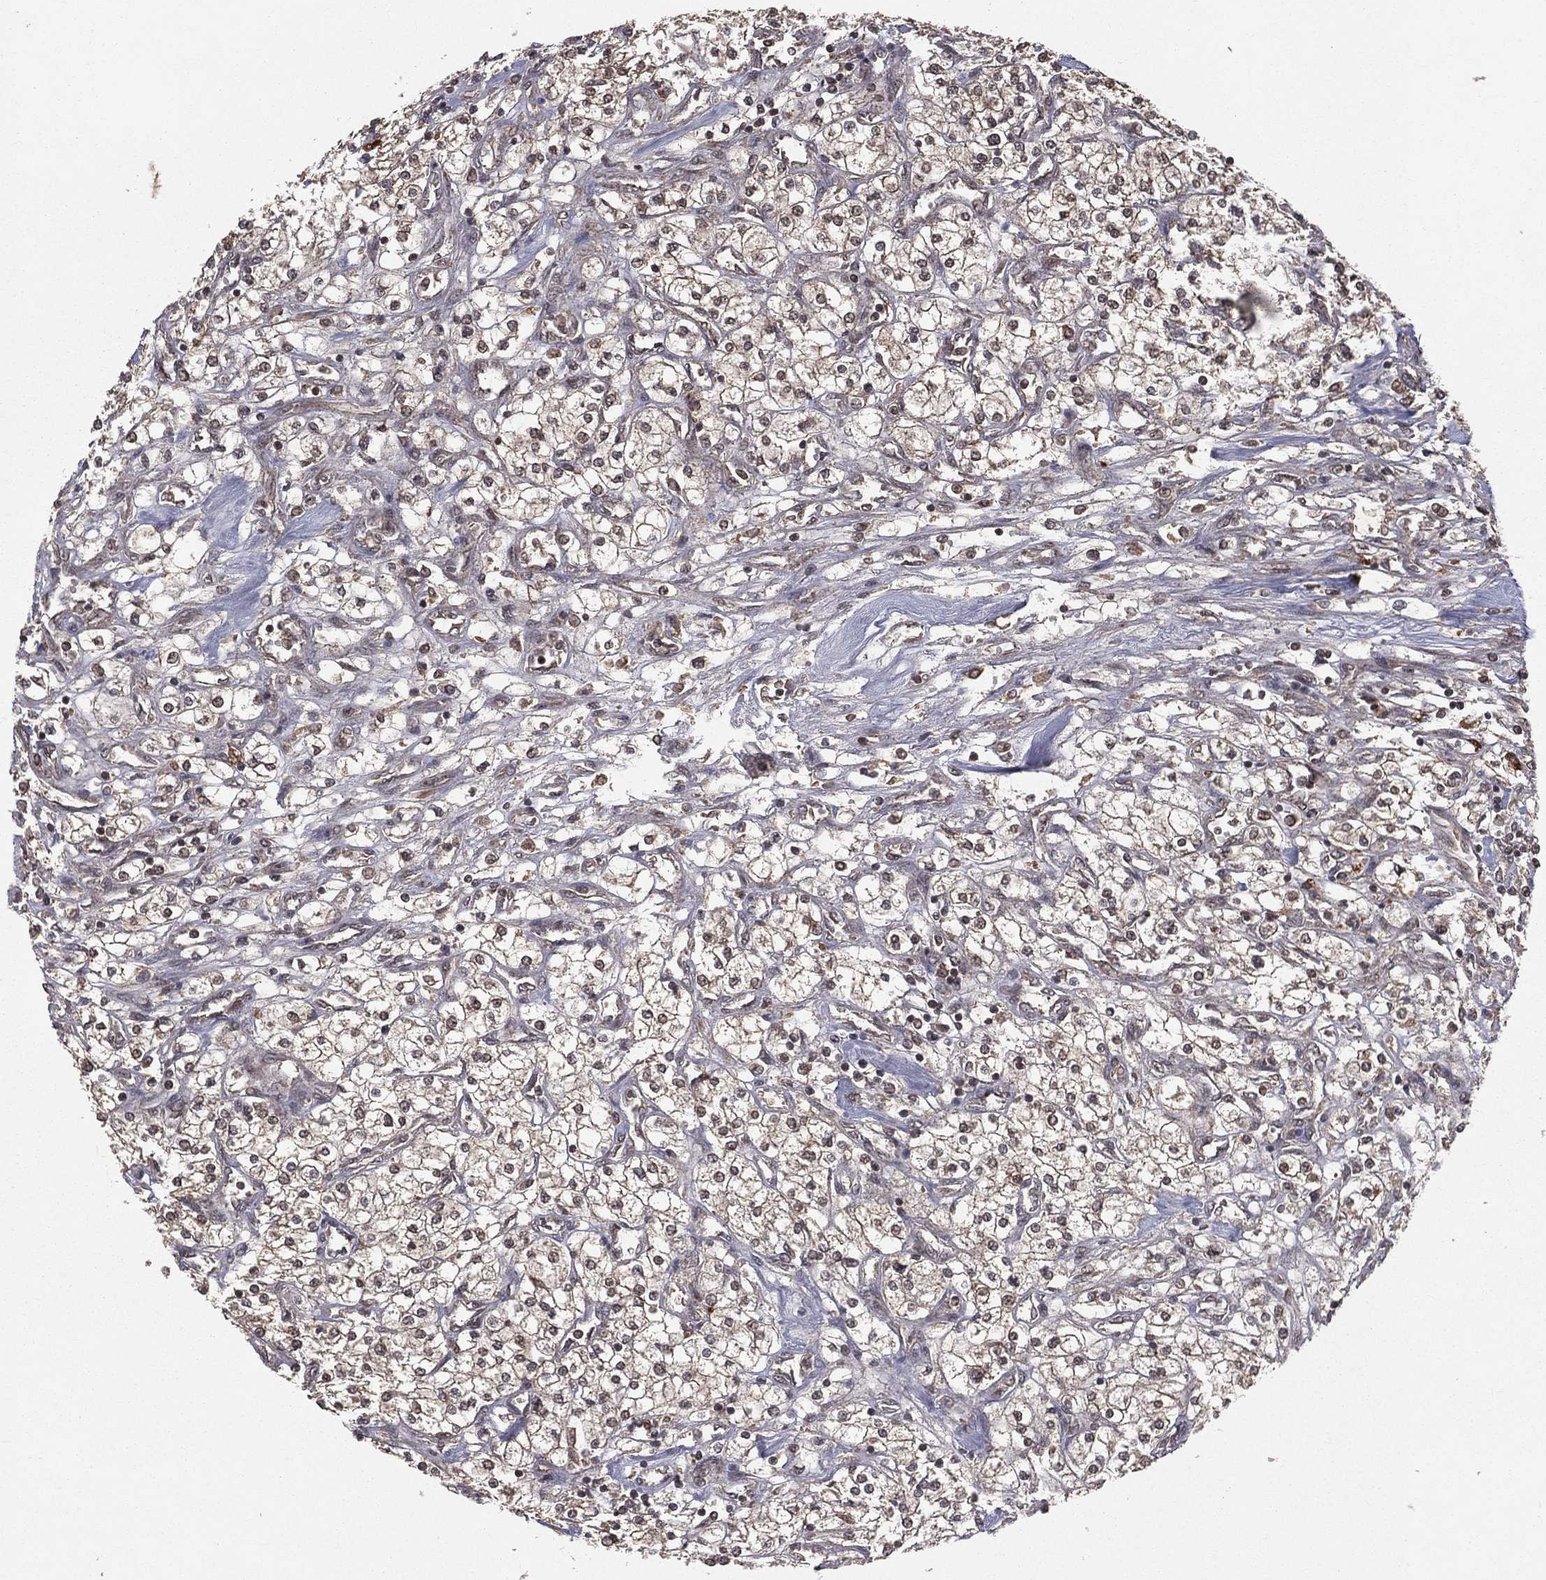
{"staining": {"intensity": "weak", "quantity": "25%-75%", "location": "cytoplasmic/membranous"}, "tissue": "renal cancer", "cell_type": "Tumor cells", "image_type": "cancer", "snomed": [{"axis": "morphology", "description": "Adenocarcinoma, NOS"}, {"axis": "topography", "description": "Kidney"}], "caption": "Immunohistochemical staining of renal adenocarcinoma displays low levels of weak cytoplasmic/membranous protein staining in about 25%-75% of tumor cells. Using DAB (brown) and hematoxylin (blue) stains, captured at high magnification using brightfield microscopy.", "gene": "ZDHHC15", "patient": {"sex": "male", "age": 80}}